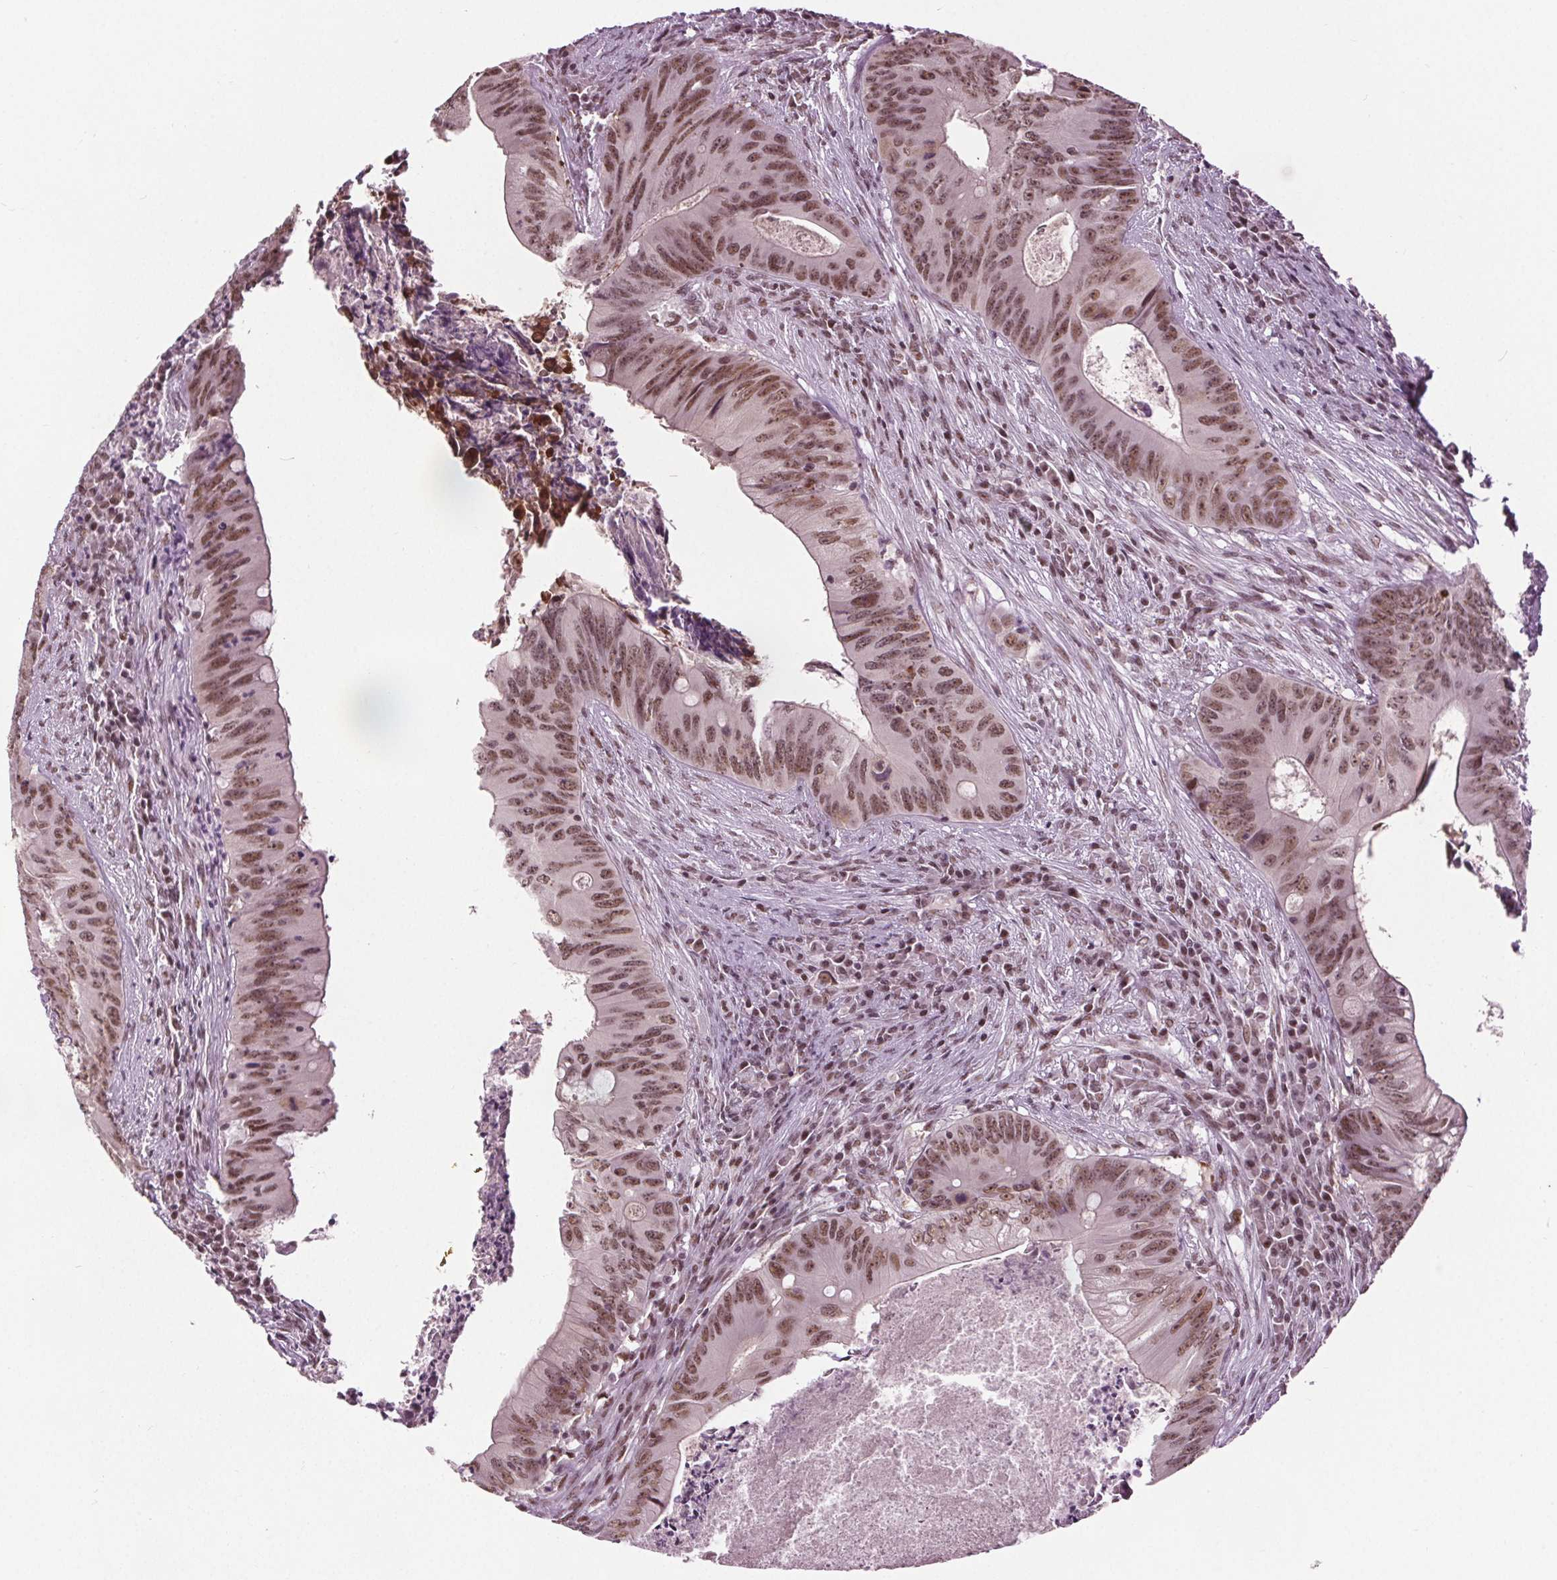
{"staining": {"intensity": "moderate", "quantity": ">75%", "location": "nuclear"}, "tissue": "colorectal cancer", "cell_type": "Tumor cells", "image_type": "cancer", "snomed": [{"axis": "morphology", "description": "Adenocarcinoma, NOS"}, {"axis": "topography", "description": "Colon"}], "caption": "Colorectal cancer (adenocarcinoma) stained with immunohistochemistry reveals moderate nuclear expression in approximately >75% of tumor cells.", "gene": "IWS1", "patient": {"sex": "female", "age": 74}}